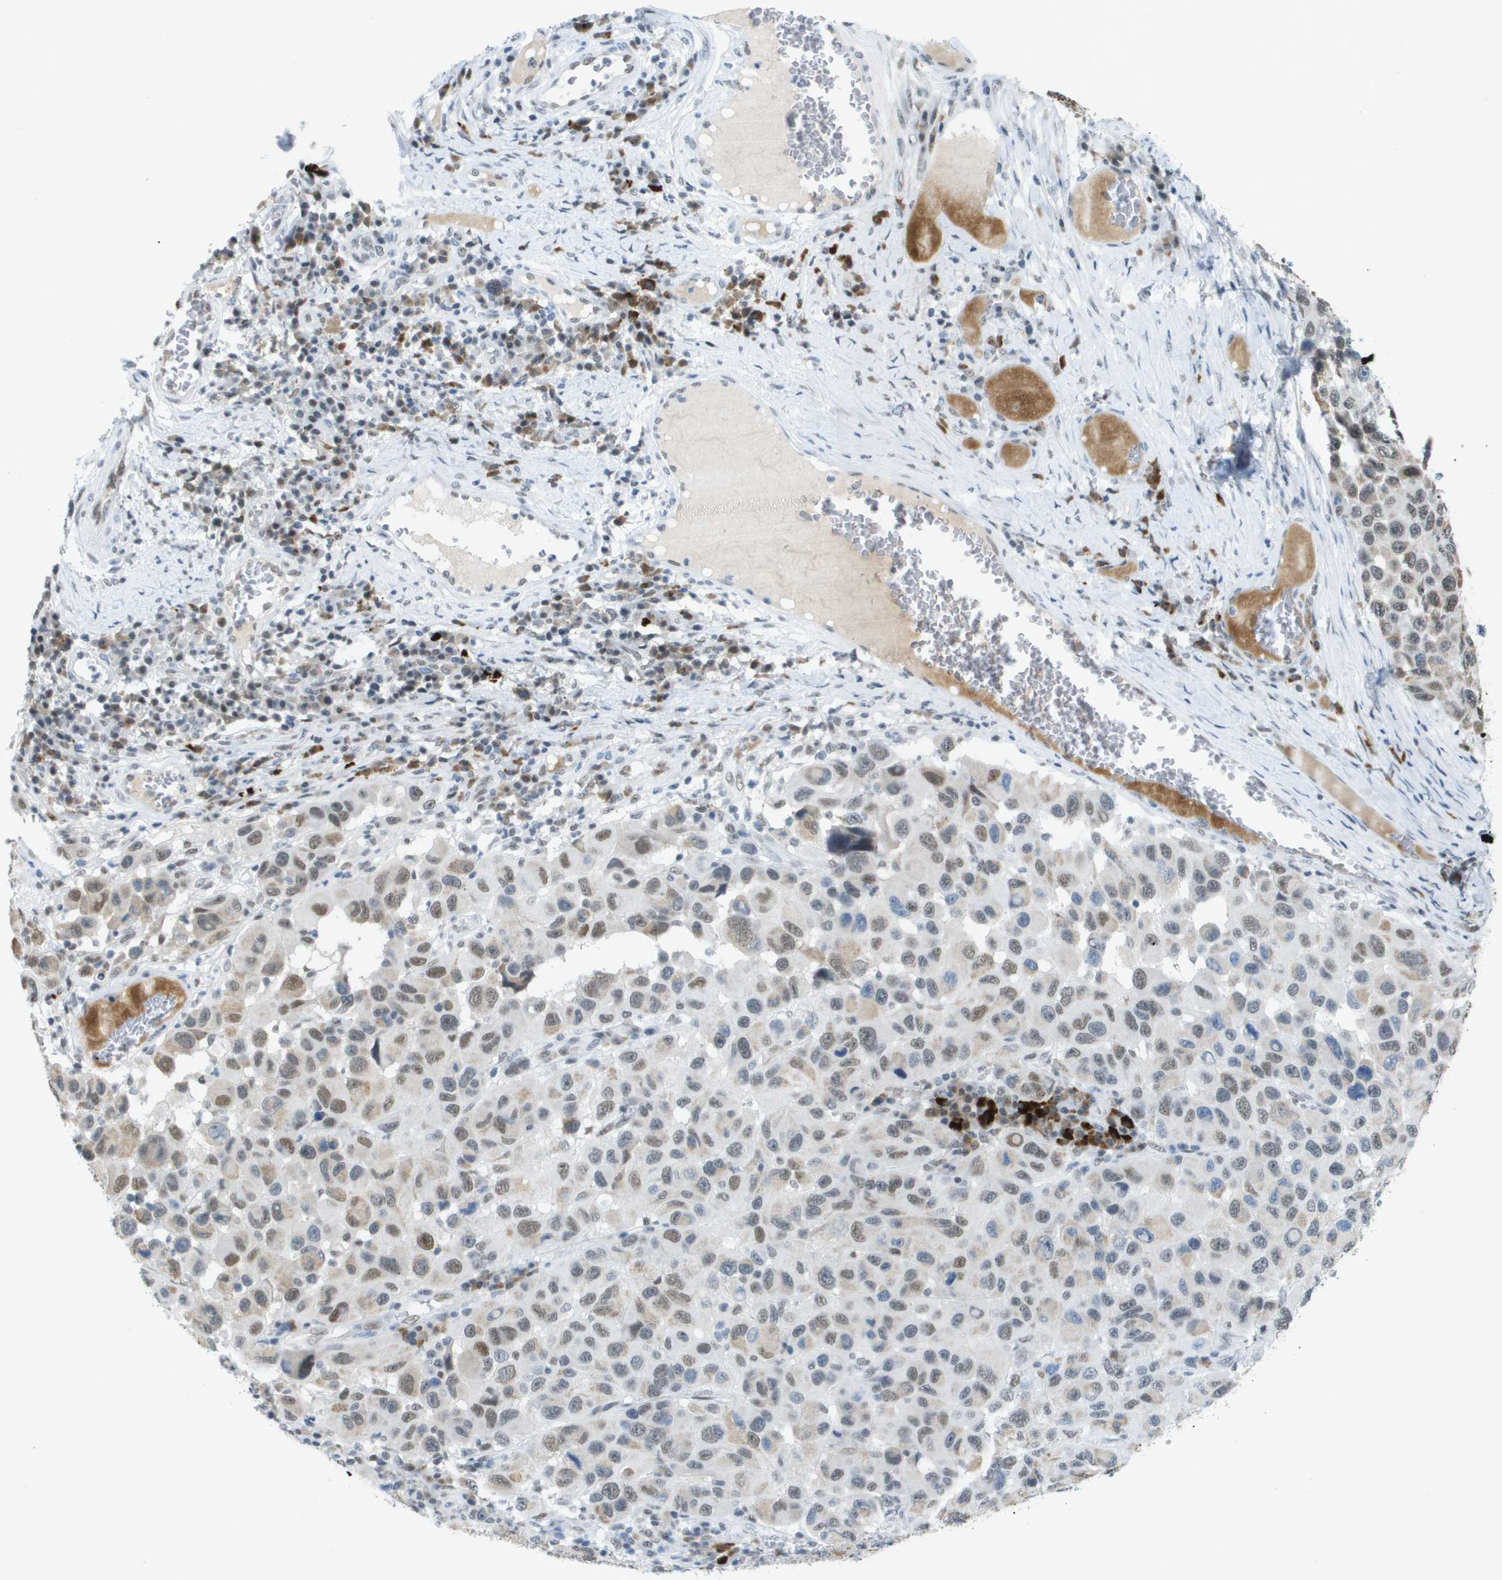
{"staining": {"intensity": "moderate", "quantity": "25%-75%", "location": "nuclear"}, "tissue": "melanoma", "cell_type": "Tumor cells", "image_type": "cancer", "snomed": [{"axis": "morphology", "description": "Malignant melanoma, NOS"}, {"axis": "topography", "description": "Skin"}], "caption": "Malignant melanoma tissue exhibits moderate nuclear staining in approximately 25%-75% of tumor cells, visualized by immunohistochemistry. Immunohistochemistry (ihc) stains the protein of interest in brown and the nuclei are stained blue.", "gene": "TP53RK", "patient": {"sex": "male", "age": 53}}